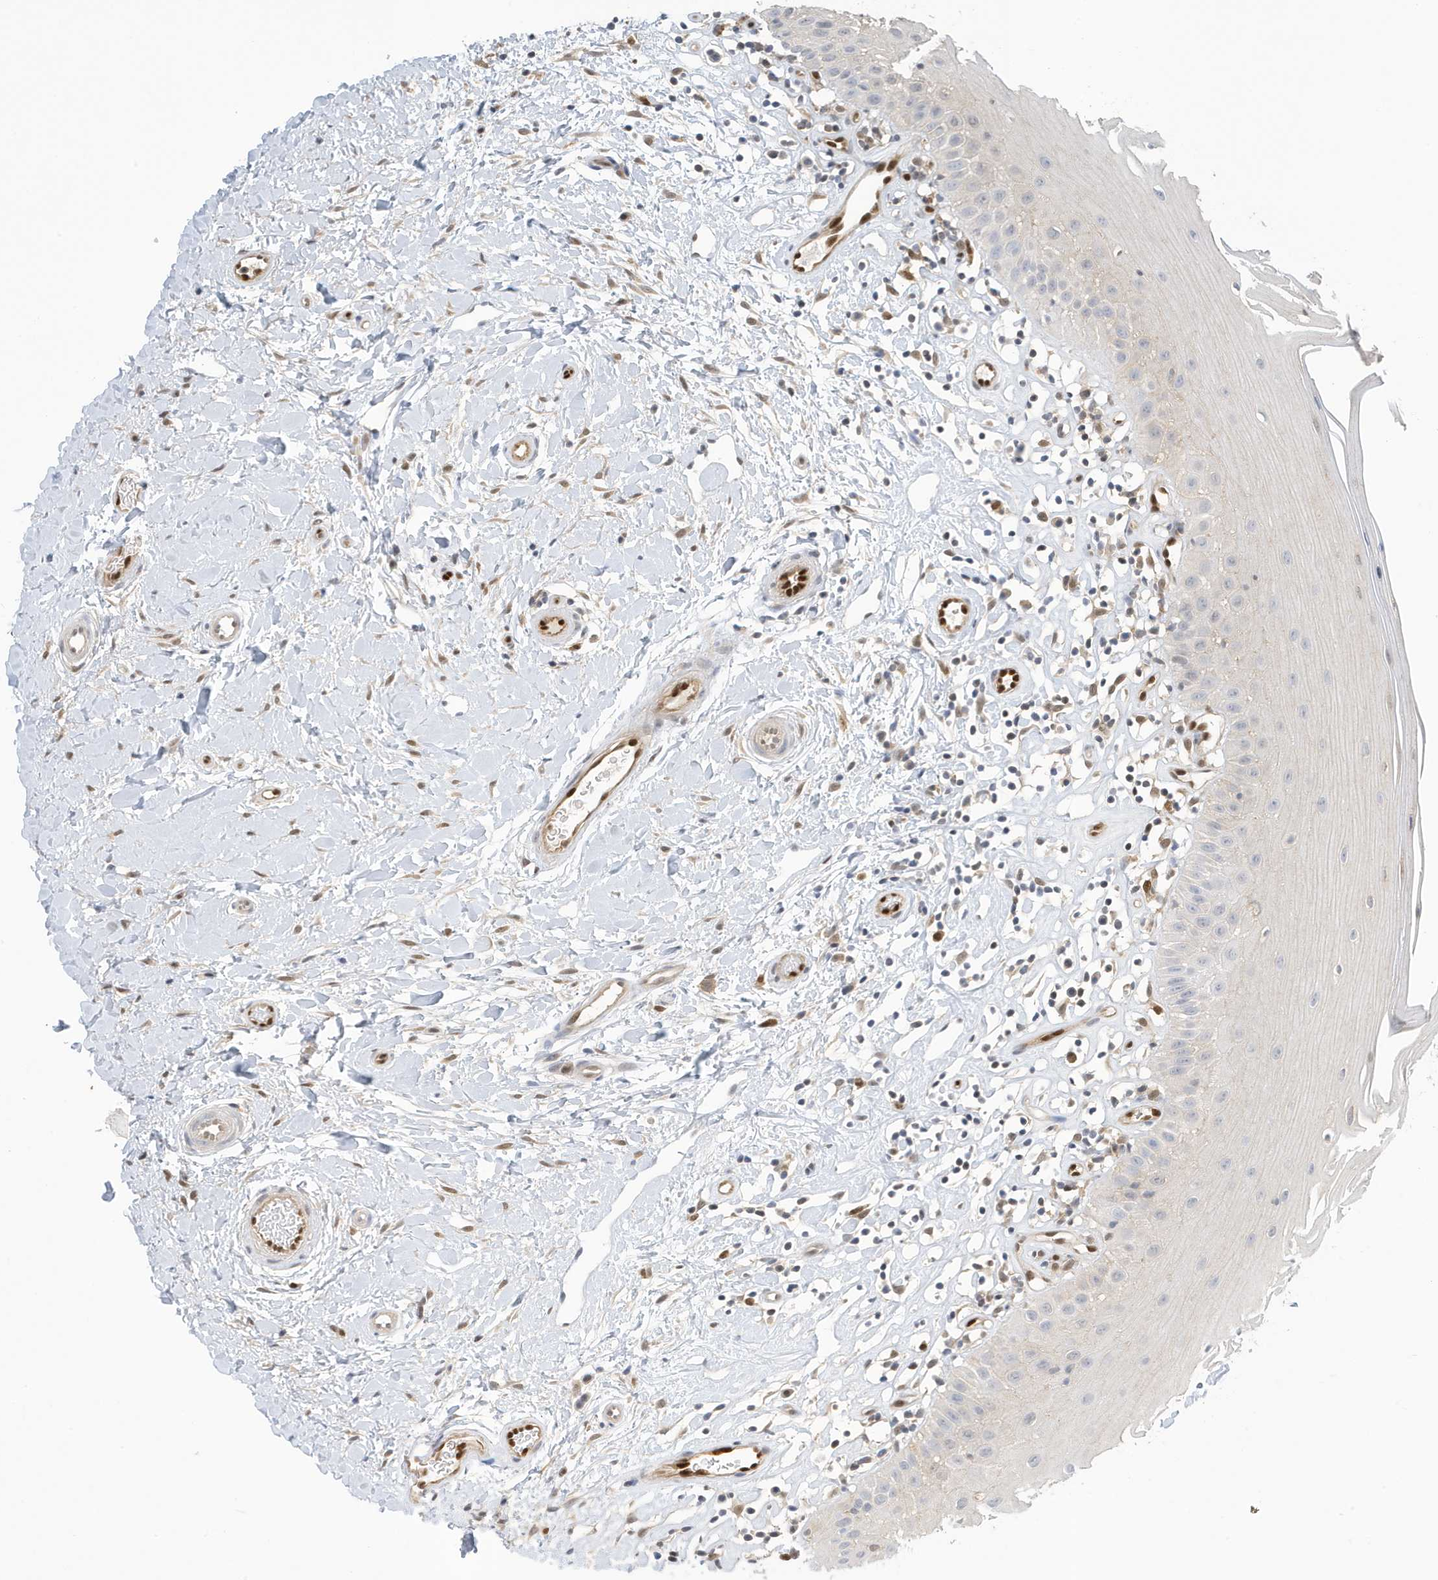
{"staining": {"intensity": "negative", "quantity": "none", "location": "none"}, "tissue": "oral mucosa", "cell_type": "Squamous epithelial cells", "image_type": "normal", "snomed": [{"axis": "morphology", "description": "Normal tissue, NOS"}, {"axis": "topography", "description": "Oral tissue"}], "caption": "This is a micrograph of immunohistochemistry (IHC) staining of benign oral mucosa, which shows no staining in squamous epithelial cells.", "gene": "NCOA7", "patient": {"sex": "female", "age": 56}}